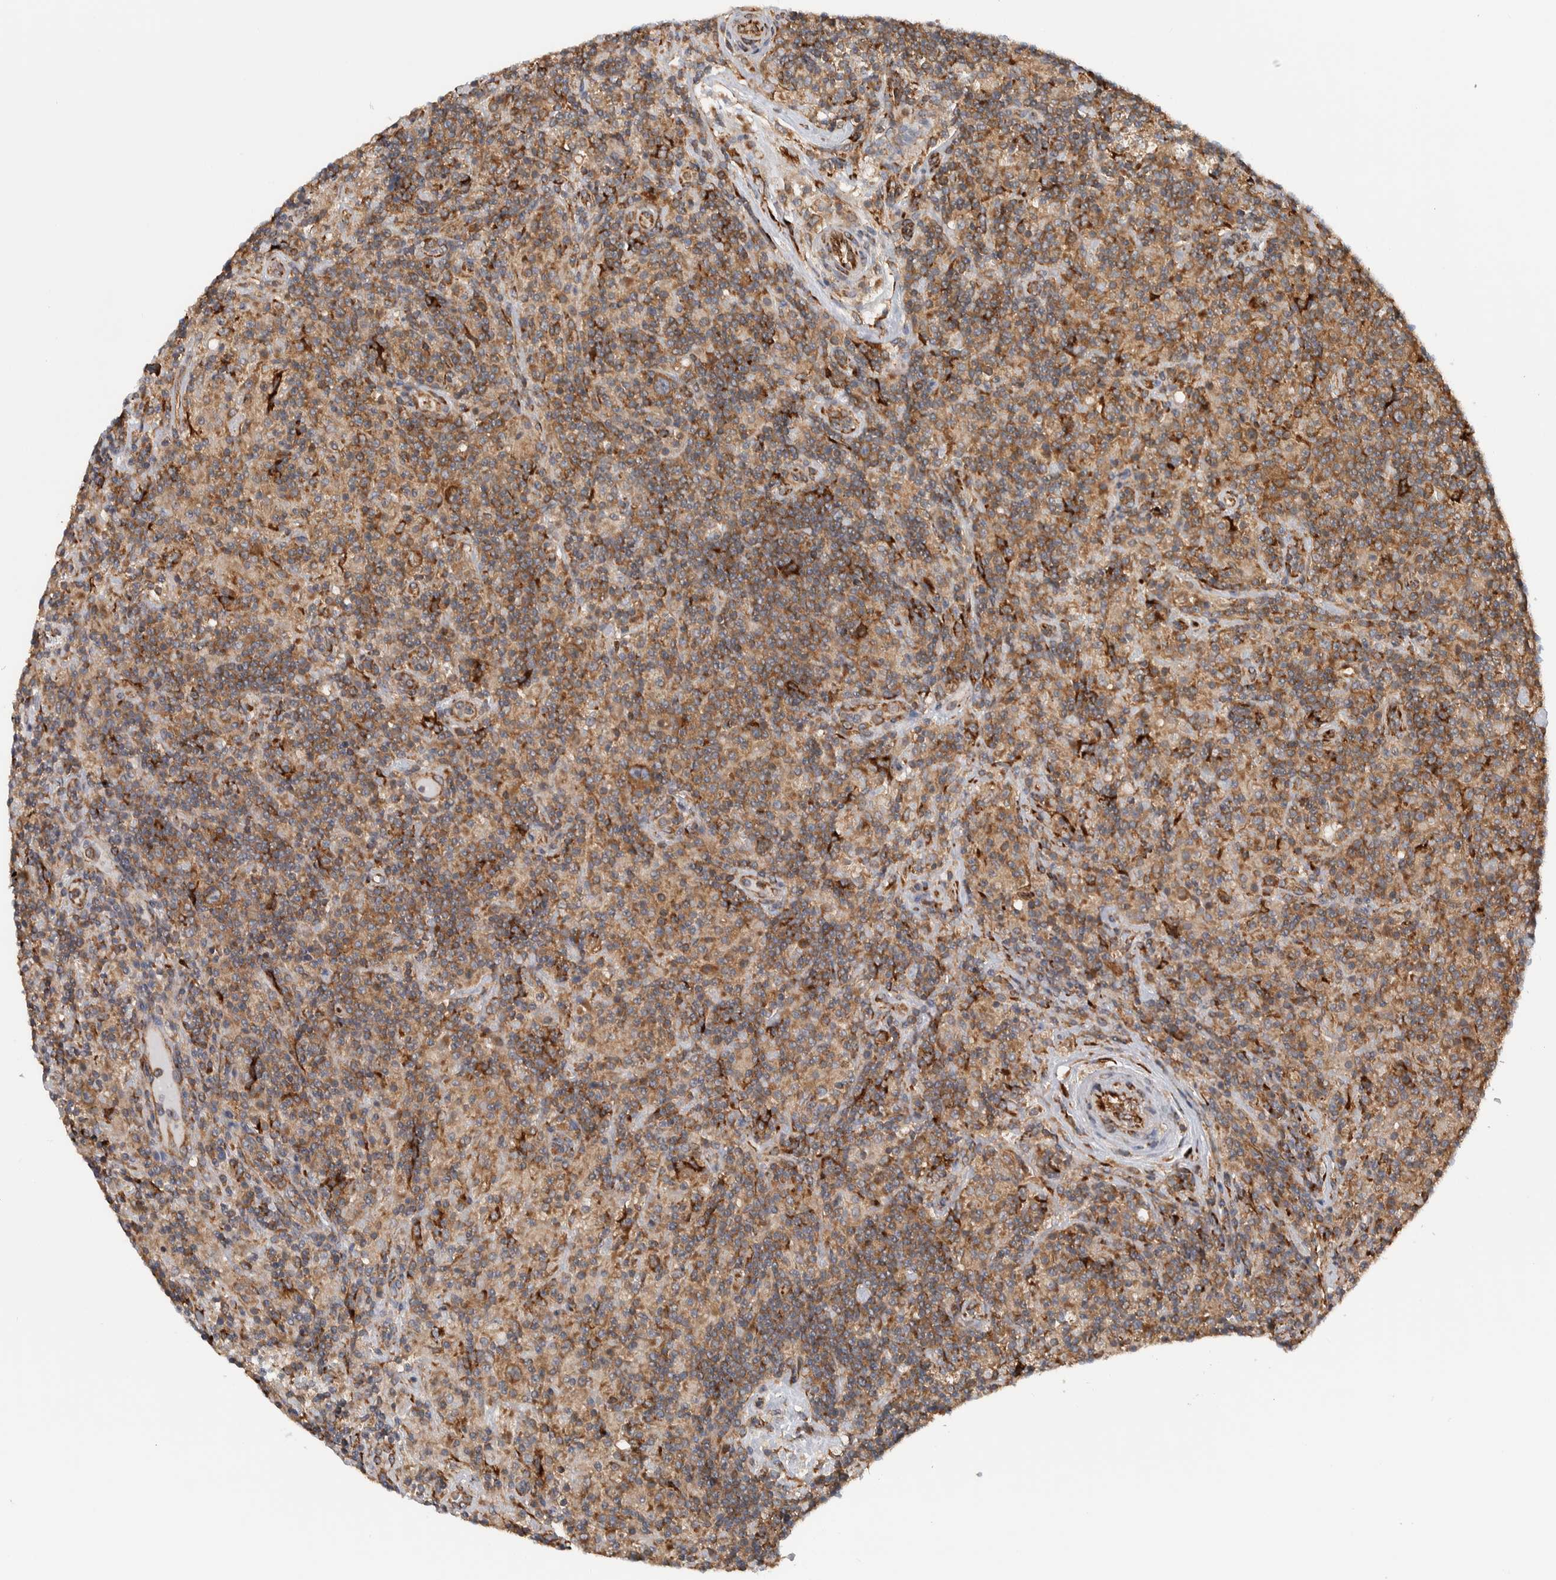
{"staining": {"intensity": "moderate", "quantity": ">75%", "location": "cytoplasmic/membranous"}, "tissue": "lymphoma", "cell_type": "Tumor cells", "image_type": "cancer", "snomed": [{"axis": "morphology", "description": "Hodgkin's disease, NOS"}, {"axis": "topography", "description": "Lymph node"}], "caption": "Hodgkin's disease tissue reveals moderate cytoplasmic/membranous staining in about >75% of tumor cells Ihc stains the protein of interest in brown and the nuclei are stained blue.", "gene": "EIF3H", "patient": {"sex": "male", "age": 70}}